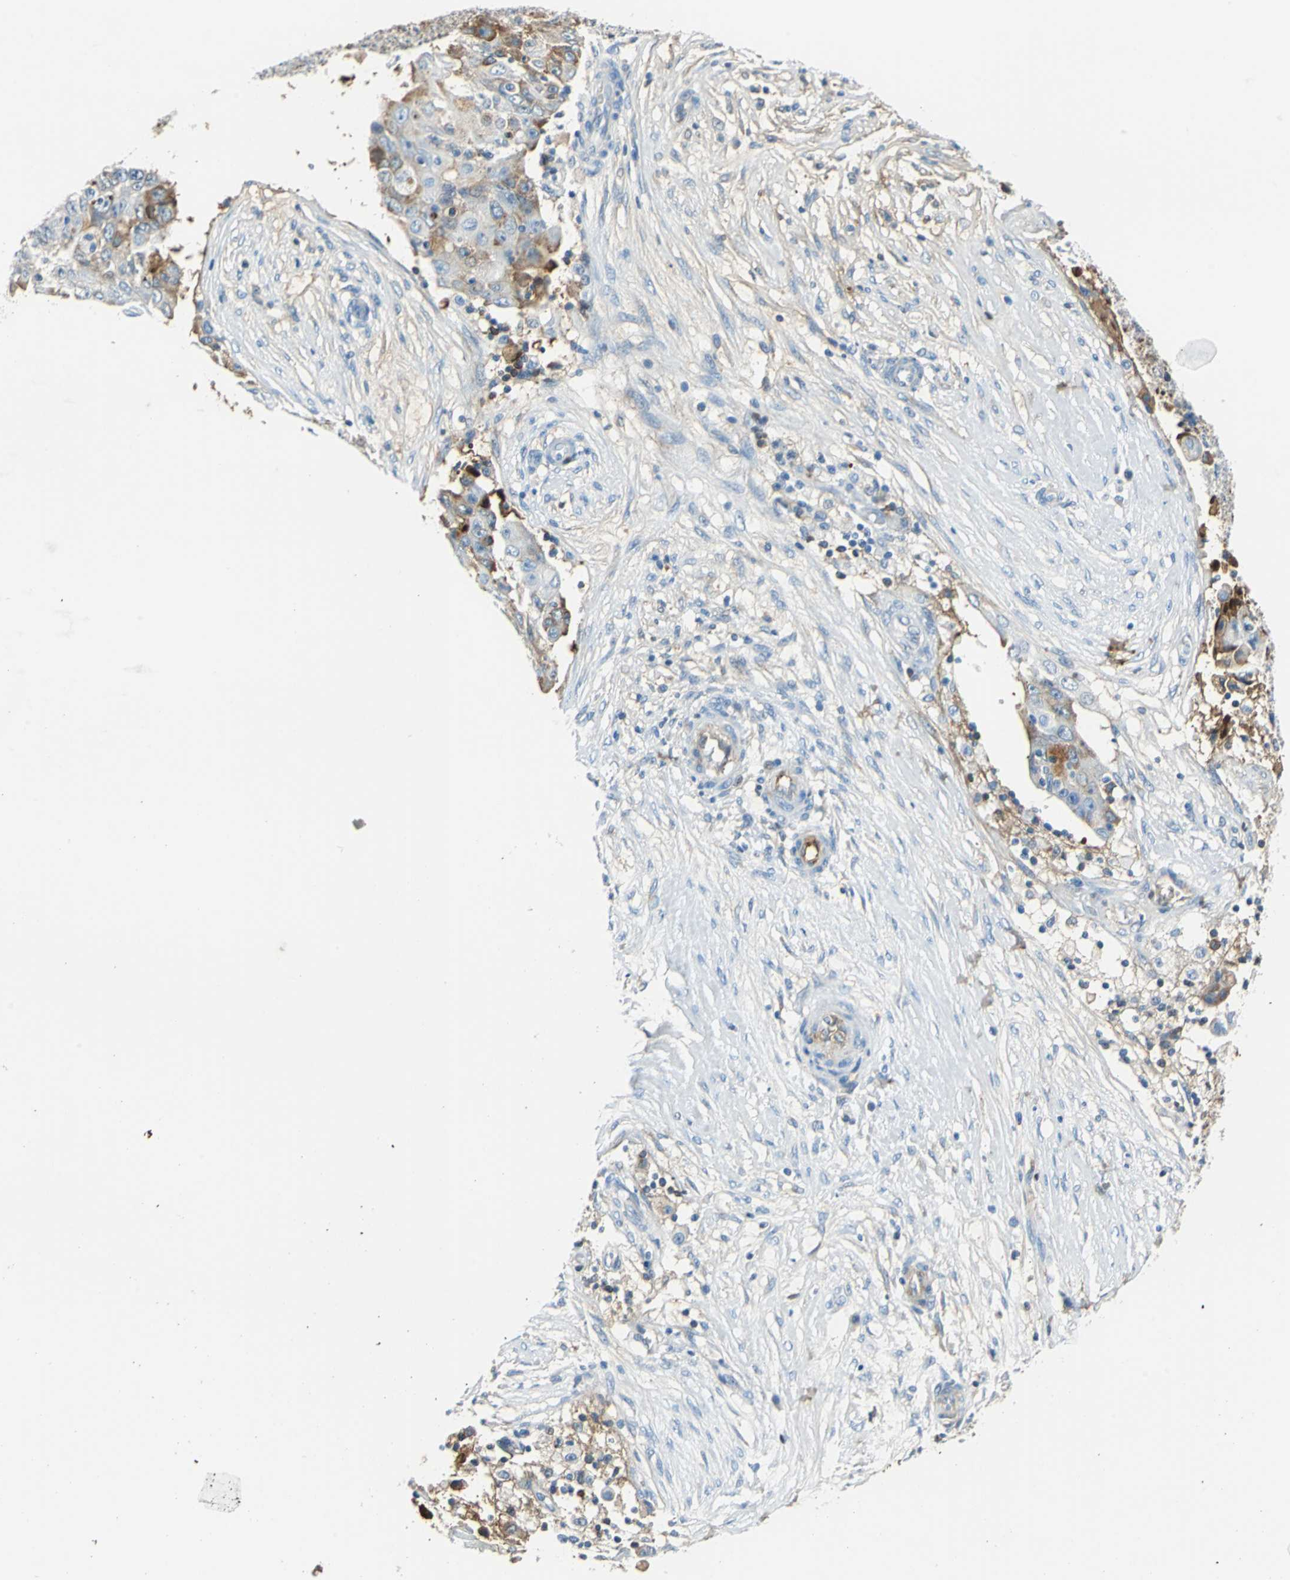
{"staining": {"intensity": "moderate", "quantity": "<25%", "location": "cytoplasmic/membranous"}, "tissue": "ovarian cancer", "cell_type": "Tumor cells", "image_type": "cancer", "snomed": [{"axis": "morphology", "description": "Carcinoma, endometroid"}, {"axis": "topography", "description": "Ovary"}], "caption": "Immunohistochemistry (IHC) (DAB (3,3'-diaminobenzidine)) staining of ovarian cancer demonstrates moderate cytoplasmic/membranous protein expression in about <25% of tumor cells. The staining was performed using DAB (3,3'-diaminobenzidine) to visualize the protein expression in brown, while the nuclei were stained in blue with hematoxylin (Magnification: 20x).", "gene": "ALB", "patient": {"sex": "female", "age": 42}}